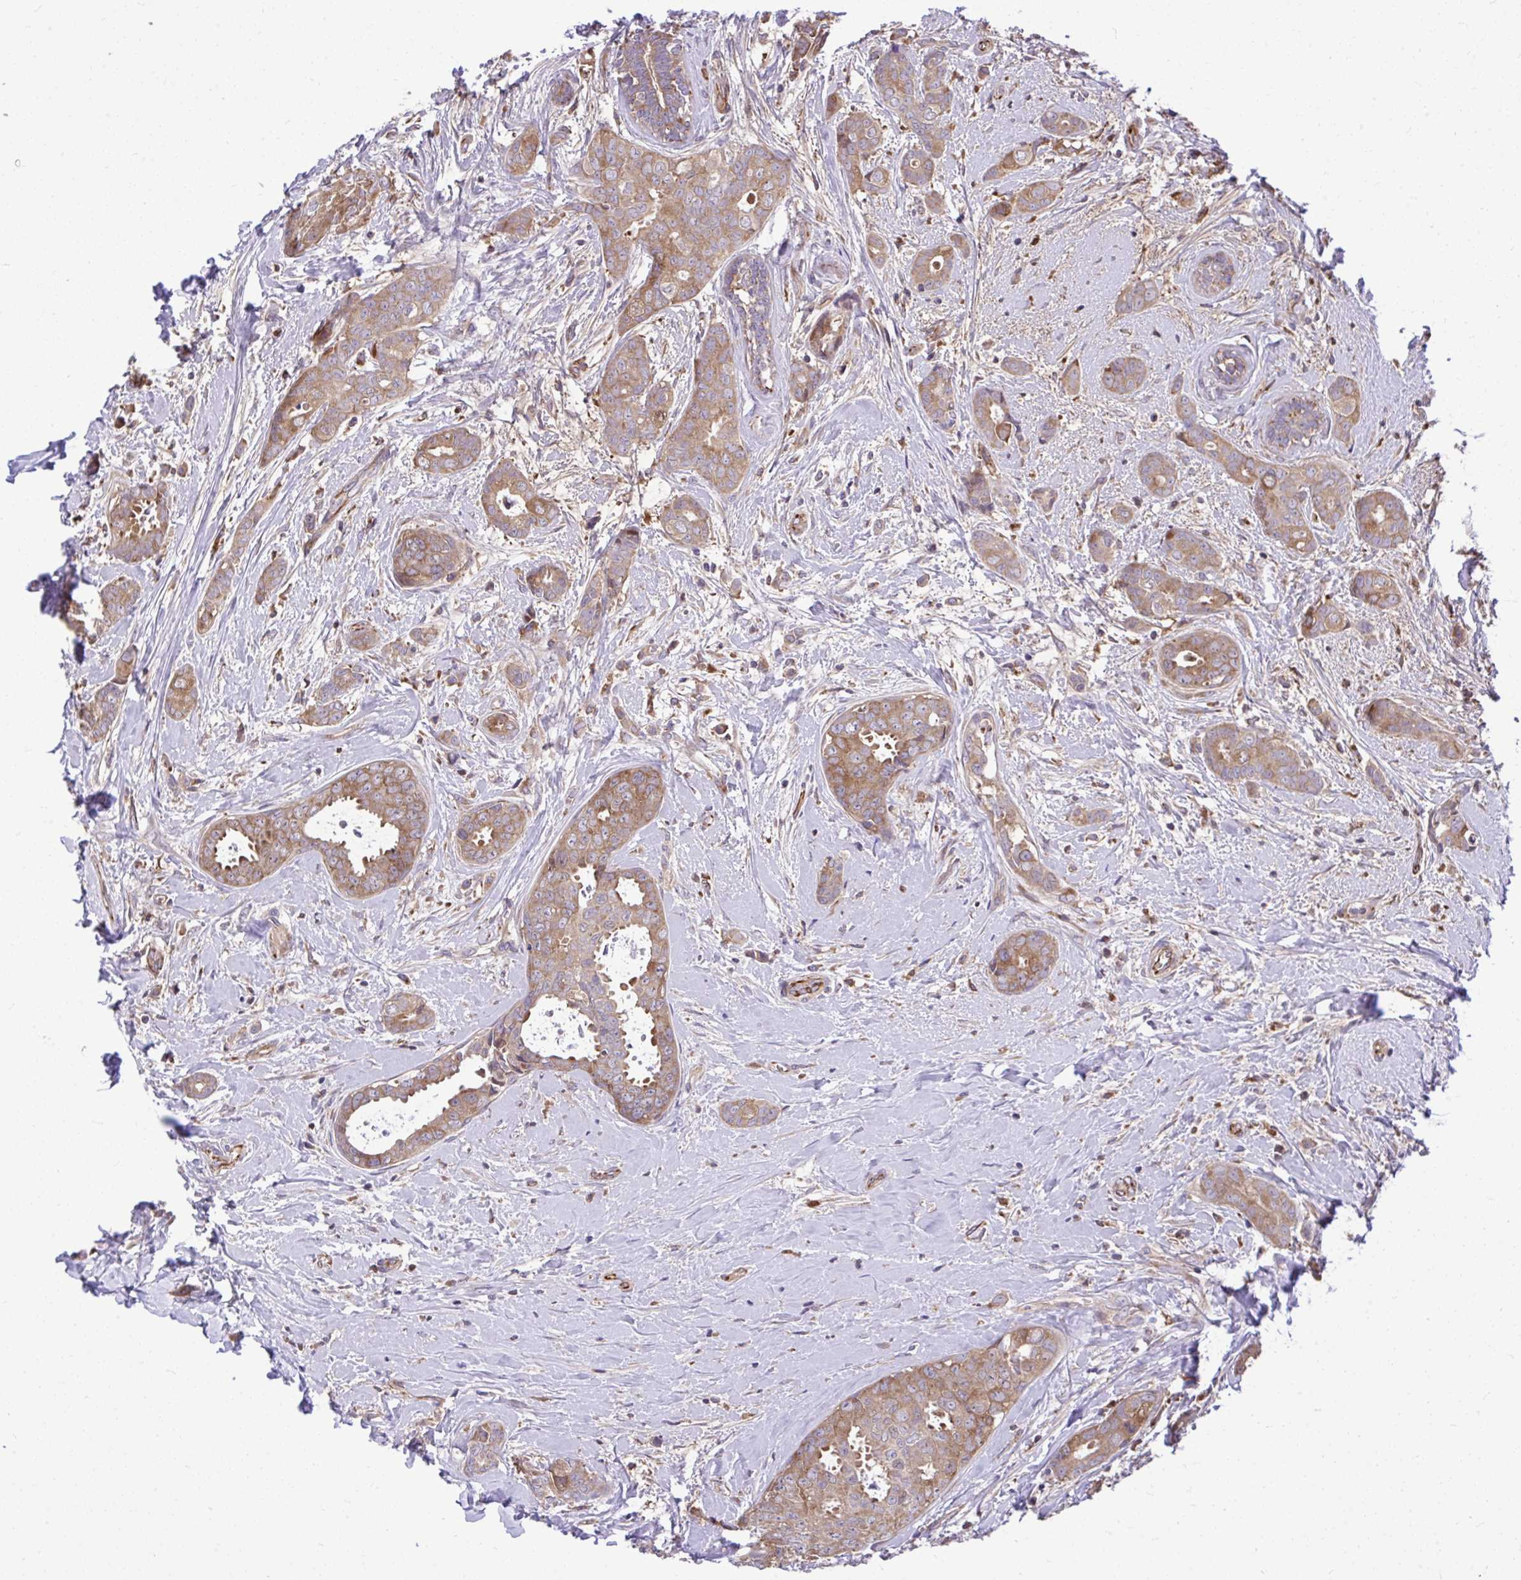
{"staining": {"intensity": "weak", "quantity": ">75%", "location": "cytoplasmic/membranous"}, "tissue": "breast cancer", "cell_type": "Tumor cells", "image_type": "cancer", "snomed": [{"axis": "morphology", "description": "Duct carcinoma"}, {"axis": "topography", "description": "Breast"}], "caption": "Breast infiltrating ductal carcinoma tissue exhibits weak cytoplasmic/membranous staining in about >75% of tumor cells, visualized by immunohistochemistry. Ihc stains the protein in brown and the nuclei are stained blue.", "gene": "PAIP2", "patient": {"sex": "female", "age": 45}}